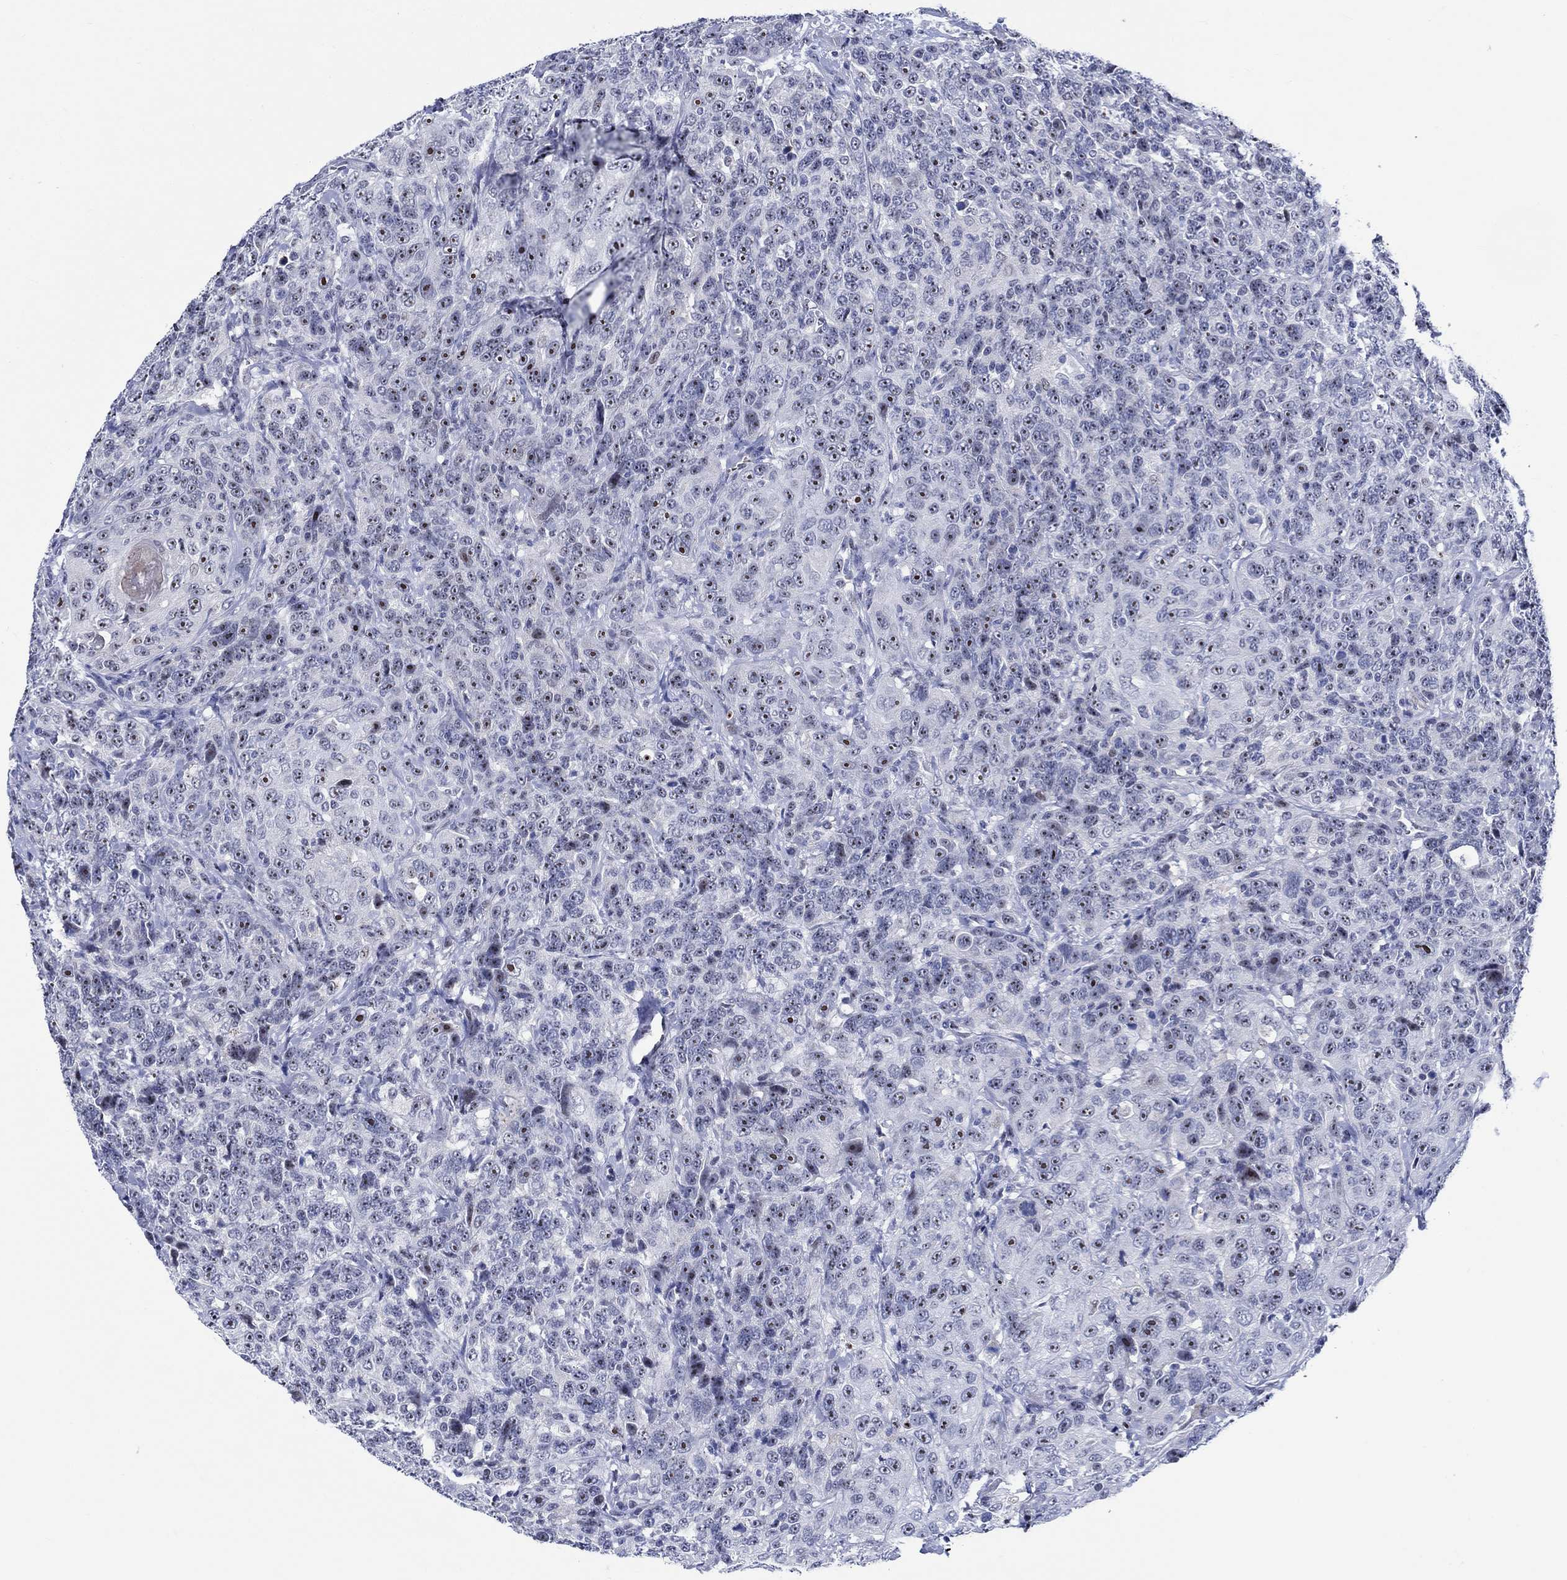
{"staining": {"intensity": "strong", "quantity": "25%-75%", "location": "nuclear"}, "tissue": "urothelial cancer", "cell_type": "Tumor cells", "image_type": "cancer", "snomed": [{"axis": "morphology", "description": "Urothelial carcinoma, NOS"}, {"axis": "morphology", "description": "Urothelial carcinoma, High grade"}, {"axis": "topography", "description": "Urinary bladder"}], "caption": "Urothelial cancer stained with immunohistochemistry (IHC) shows strong nuclear expression in about 25%-75% of tumor cells. The staining was performed using DAB, with brown indicating positive protein expression. Nuclei are stained blue with hematoxylin.", "gene": "ZNF446", "patient": {"sex": "female", "age": 73}}